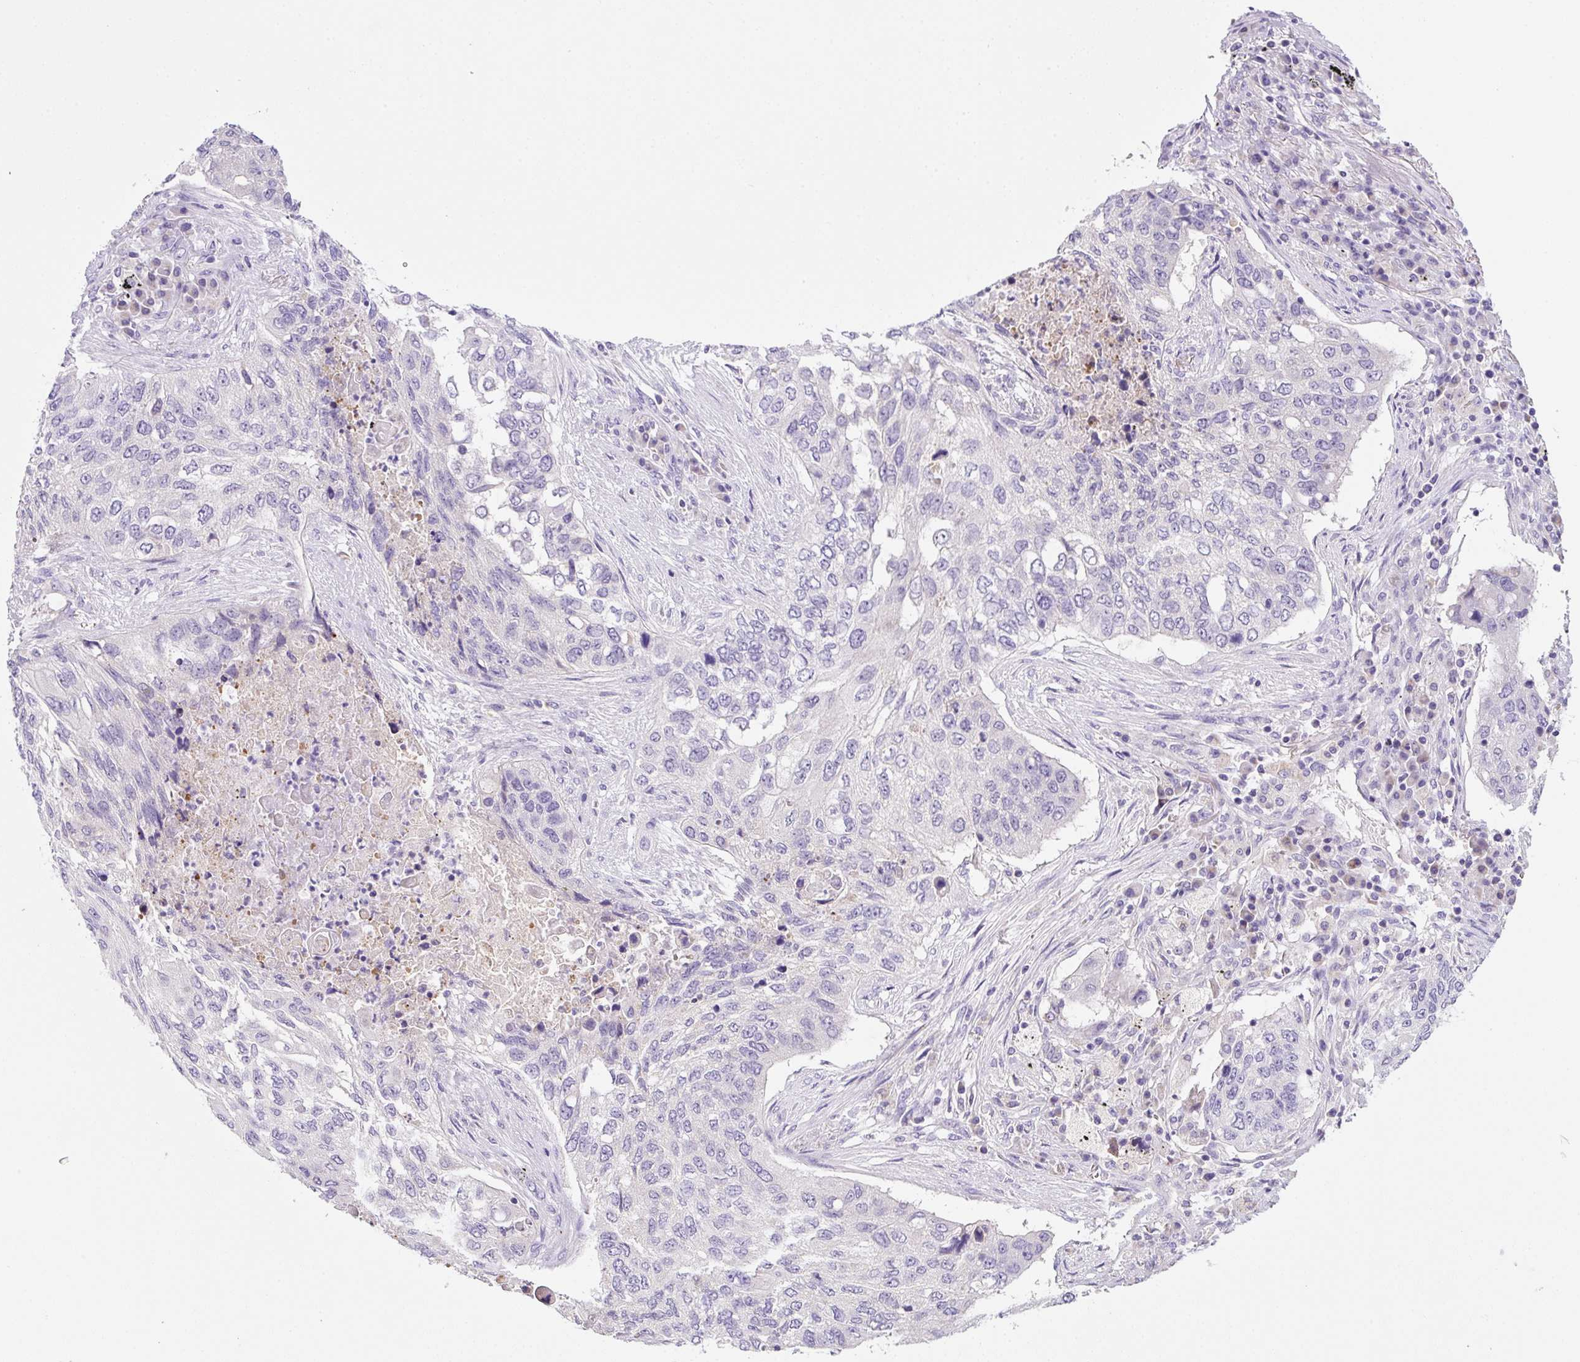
{"staining": {"intensity": "negative", "quantity": "none", "location": "none"}, "tissue": "lung cancer", "cell_type": "Tumor cells", "image_type": "cancer", "snomed": [{"axis": "morphology", "description": "Squamous cell carcinoma, NOS"}, {"axis": "topography", "description": "Lung"}], "caption": "Histopathology image shows no protein staining in tumor cells of lung squamous cell carcinoma tissue.", "gene": "NDST3", "patient": {"sex": "female", "age": 63}}